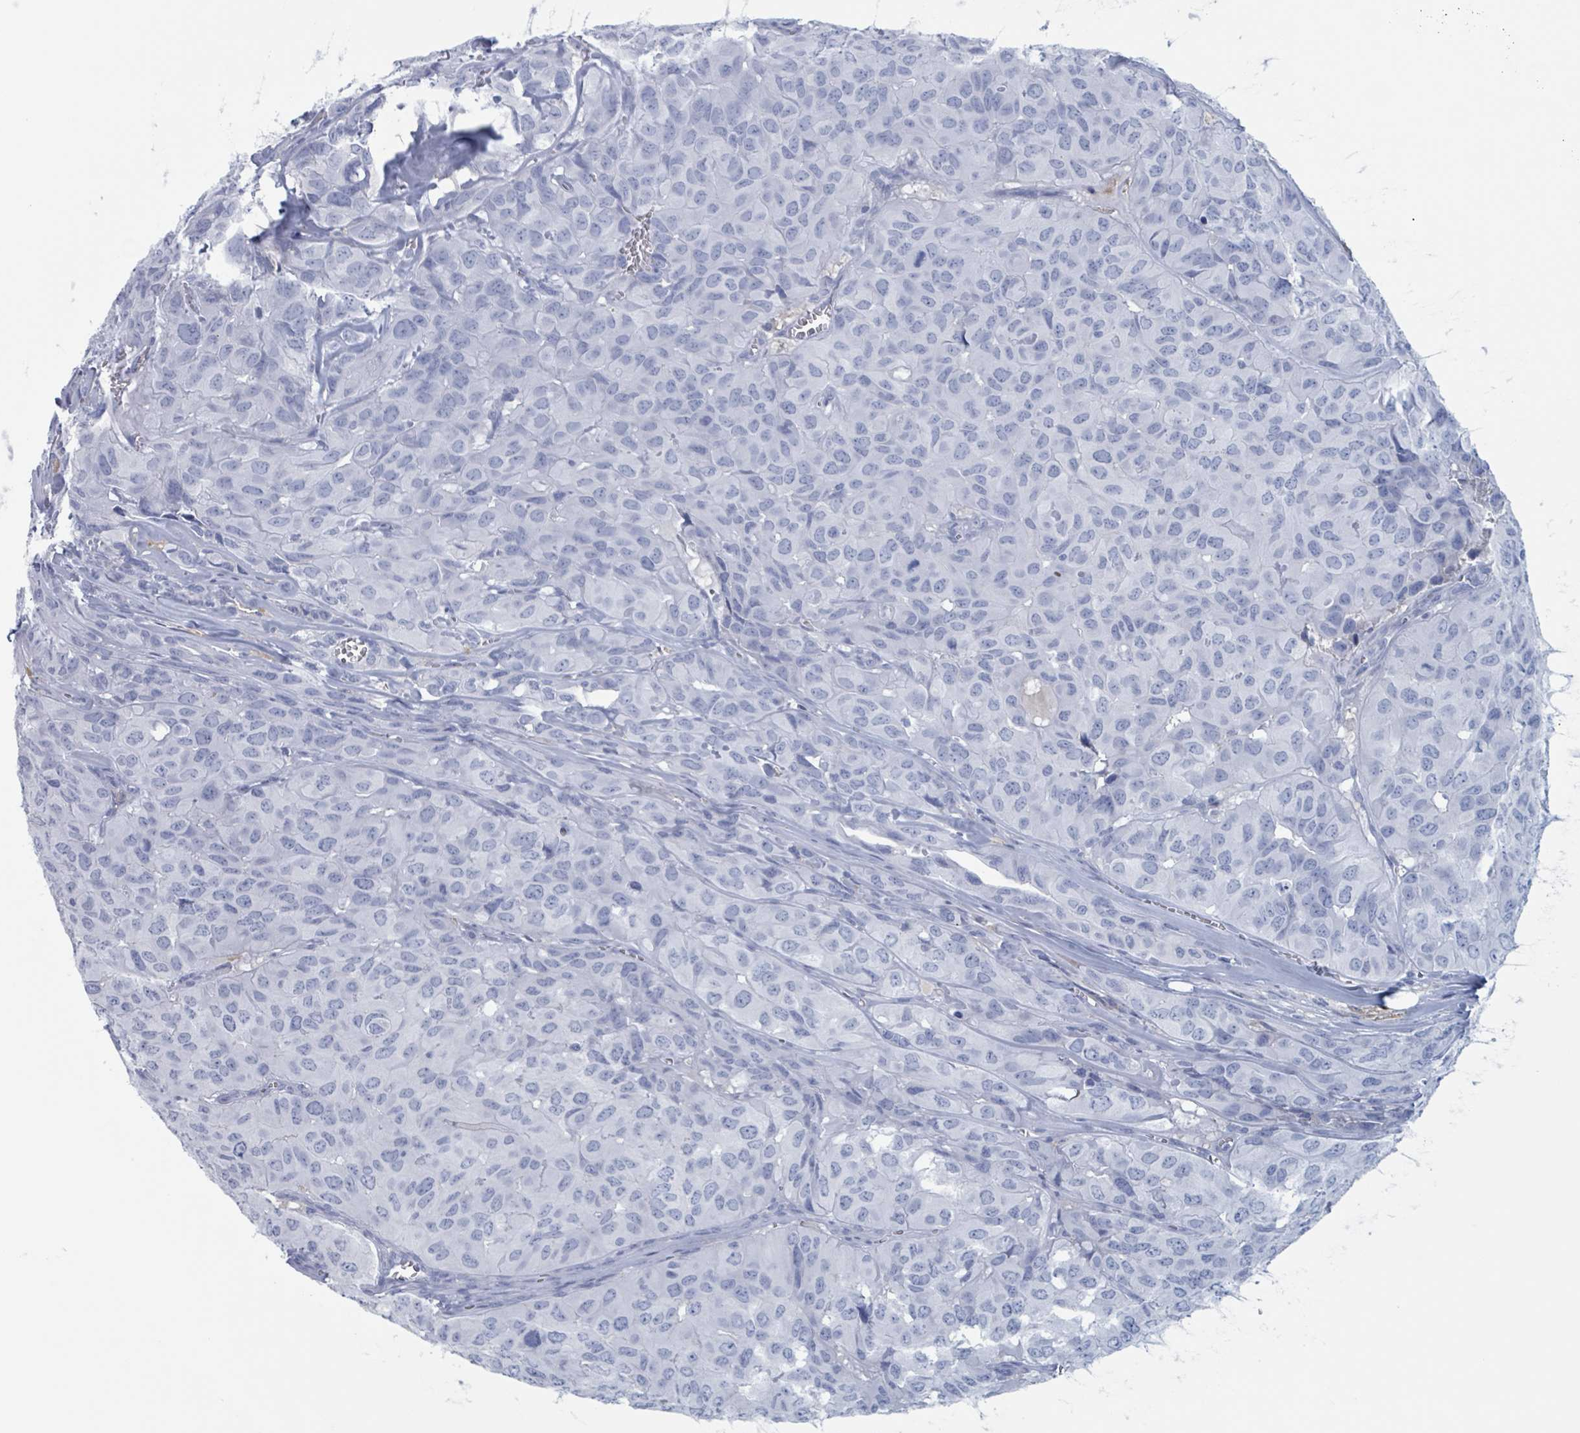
{"staining": {"intensity": "negative", "quantity": "none", "location": "none"}, "tissue": "head and neck cancer", "cell_type": "Tumor cells", "image_type": "cancer", "snomed": [{"axis": "morphology", "description": "Adenocarcinoma, NOS"}, {"axis": "topography", "description": "Salivary gland, NOS"}, {"axis": "topography", "description": "Head-Neck"}], "caption": "Tumor cells are negative for brown protein staining in head and neck adenocarcinoma.", "gene": "KLK4", "patient": {"sex": "female", "age": 76}}